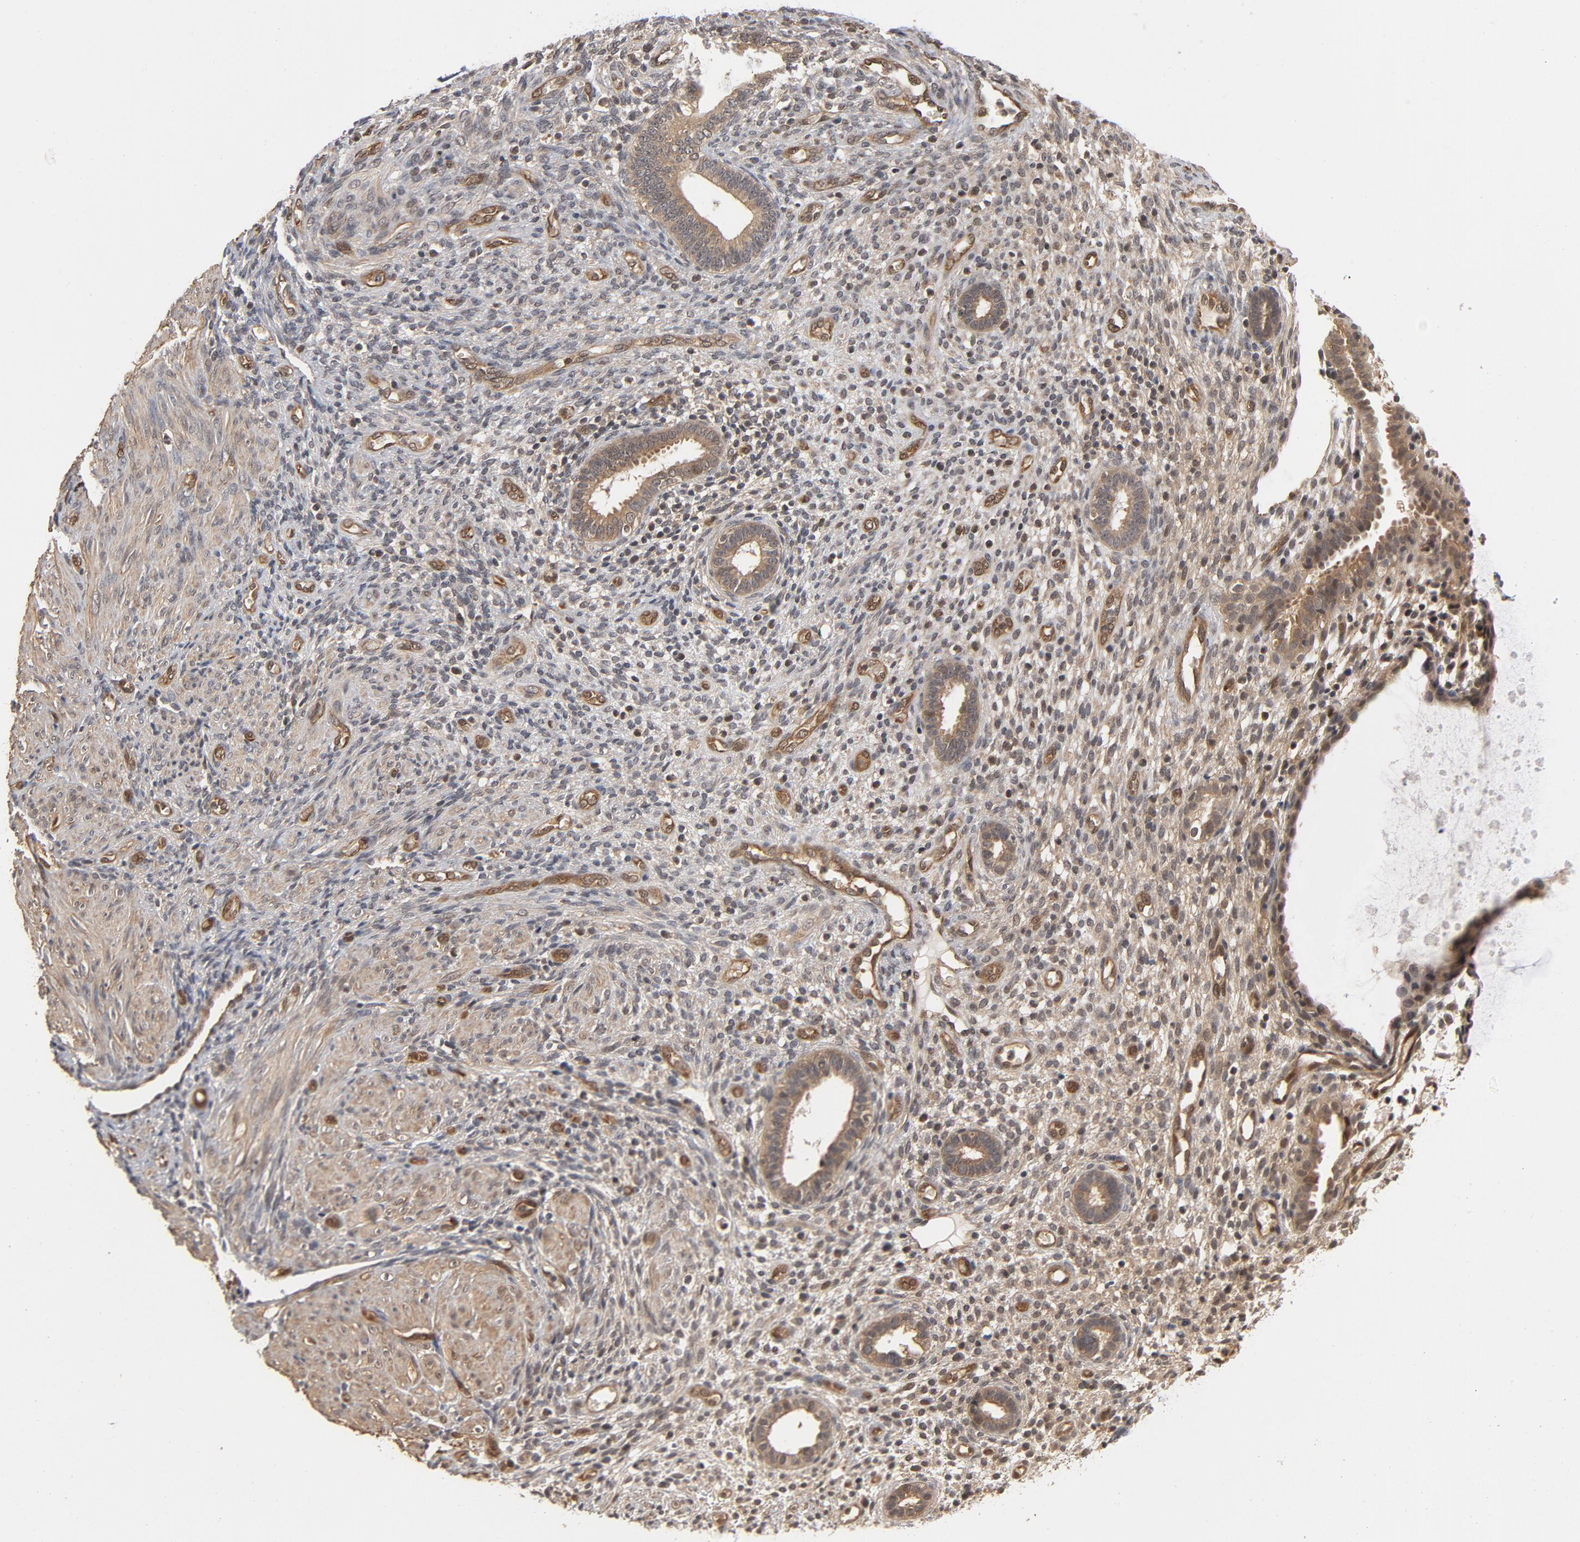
{"staining": {"intensity": "weak", "quantity": ">75%", "location": "cytoplasmic/membranous"}, "tissue": "endometrium", "cell_type": "Cells in endometrial stroma", "image_type": "normal", "snomed": [{"axis": "morphology", "description": "Normal tissue, NOS"}, {"axis": "topography", "description": "Endometrium"}], "caption": "Immunohistochemistry (IHC) (DAB (3,3'-diaminobenzidine)) staining of unremarkable human endometrium shows weak cytoplasmic/membranous protein staining in approximately >75% of cells in endometrial stroma.", "gene": "CDC37", "patient": {"sex": "female", "age": 72}}